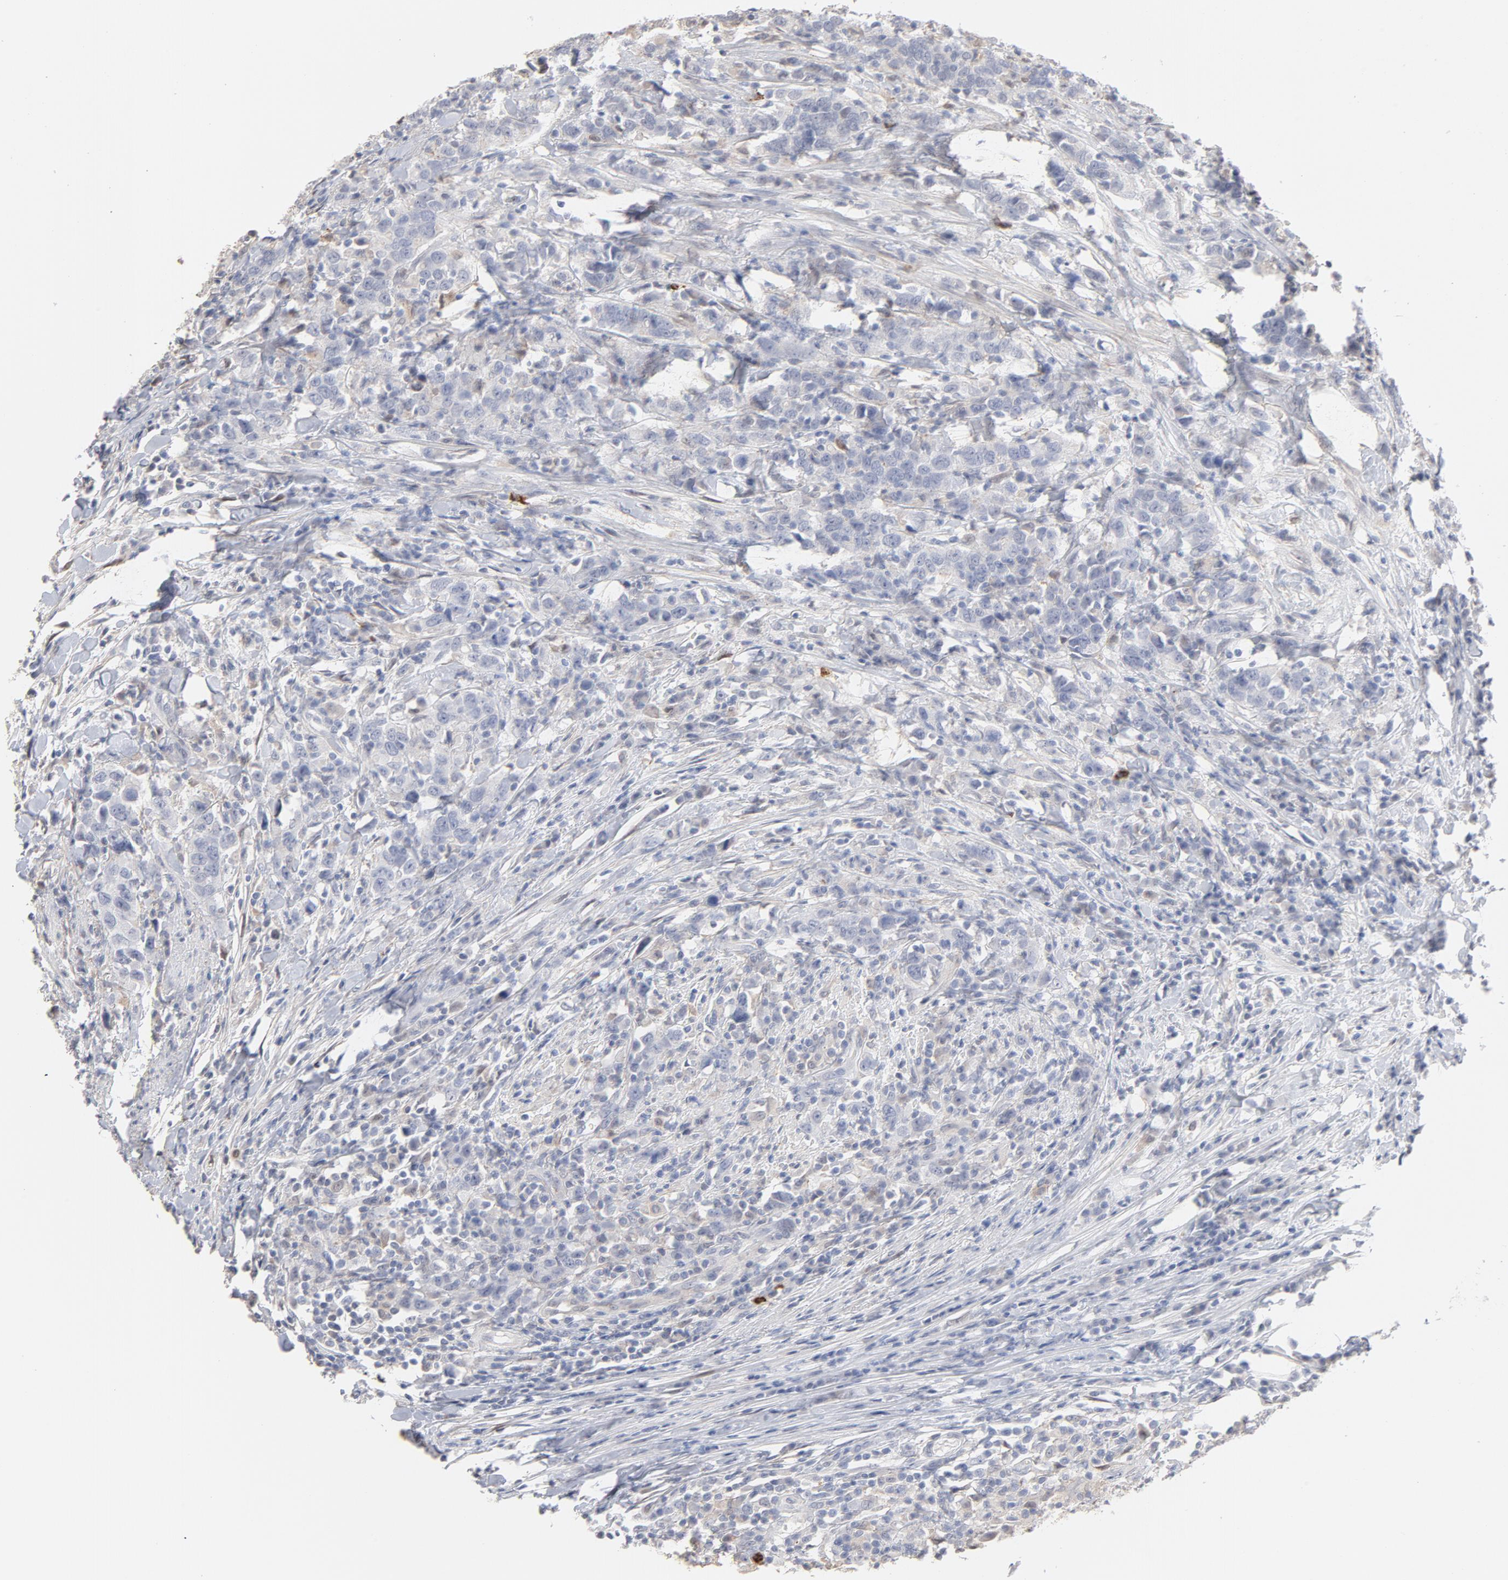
{"staining": {"intensity": "weak", "quantity": "<25%", "location": "cytoplasmic/membranous"}, "tissue": "urothelial cancer", "cell_type": "Tumor cells", "image_type": "cancer", "snomed": [{"axis": "morphology", "description": "Urothelial carcinoma, High grade"}, {"axis": "topography", "description": "Urinary bladder"}], "caption": "Immunohistochemistry image of neoplastic tissue: urothelial cancer stained with DAB (3,3'-diaminobenzidine) demonstrates no significant protein positivity in tumor cells.", "gene": "PNMA1", "patient": {"sex": "male", "age": 61}}